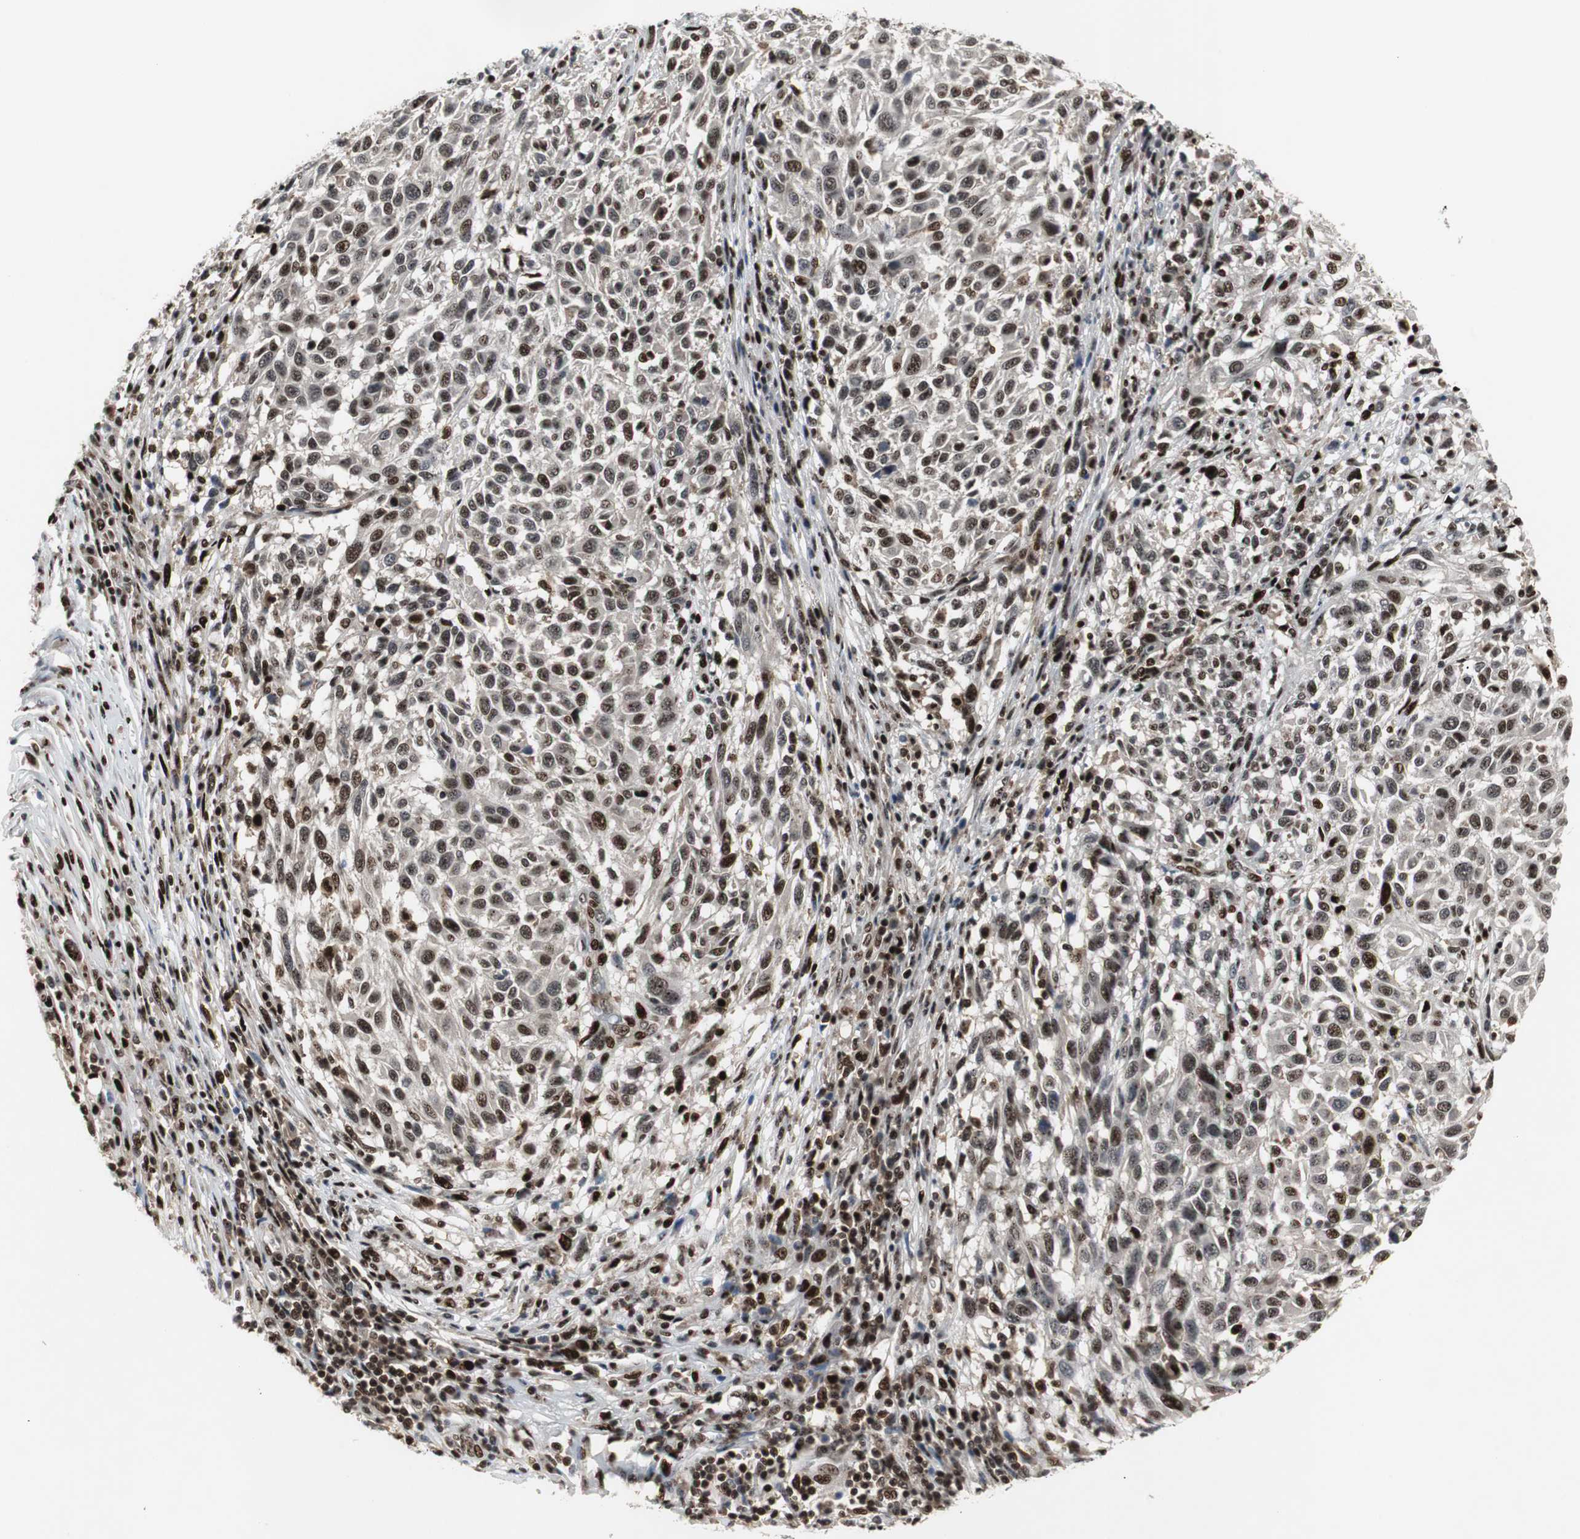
{"staining": {"intensity": "strong", "quantity": ">75%", "location": "nuclear"}, "tissue": "melanoma", "cell_type": "Tumor cells", "image_type": "cancer", "snomed": [{"axis": "morphology", "description": "Malignant melanoma, Metastatic site"}, {"axis": "topography", "description": "Lymph node"}], "caption": "An image of malignant melanoma (metastatic site) stained for a protein demonstrates strong nuclear brown staining in tumor cells.", "gene": "GRK2", "patient": {"sex": "male", "age": 61}}